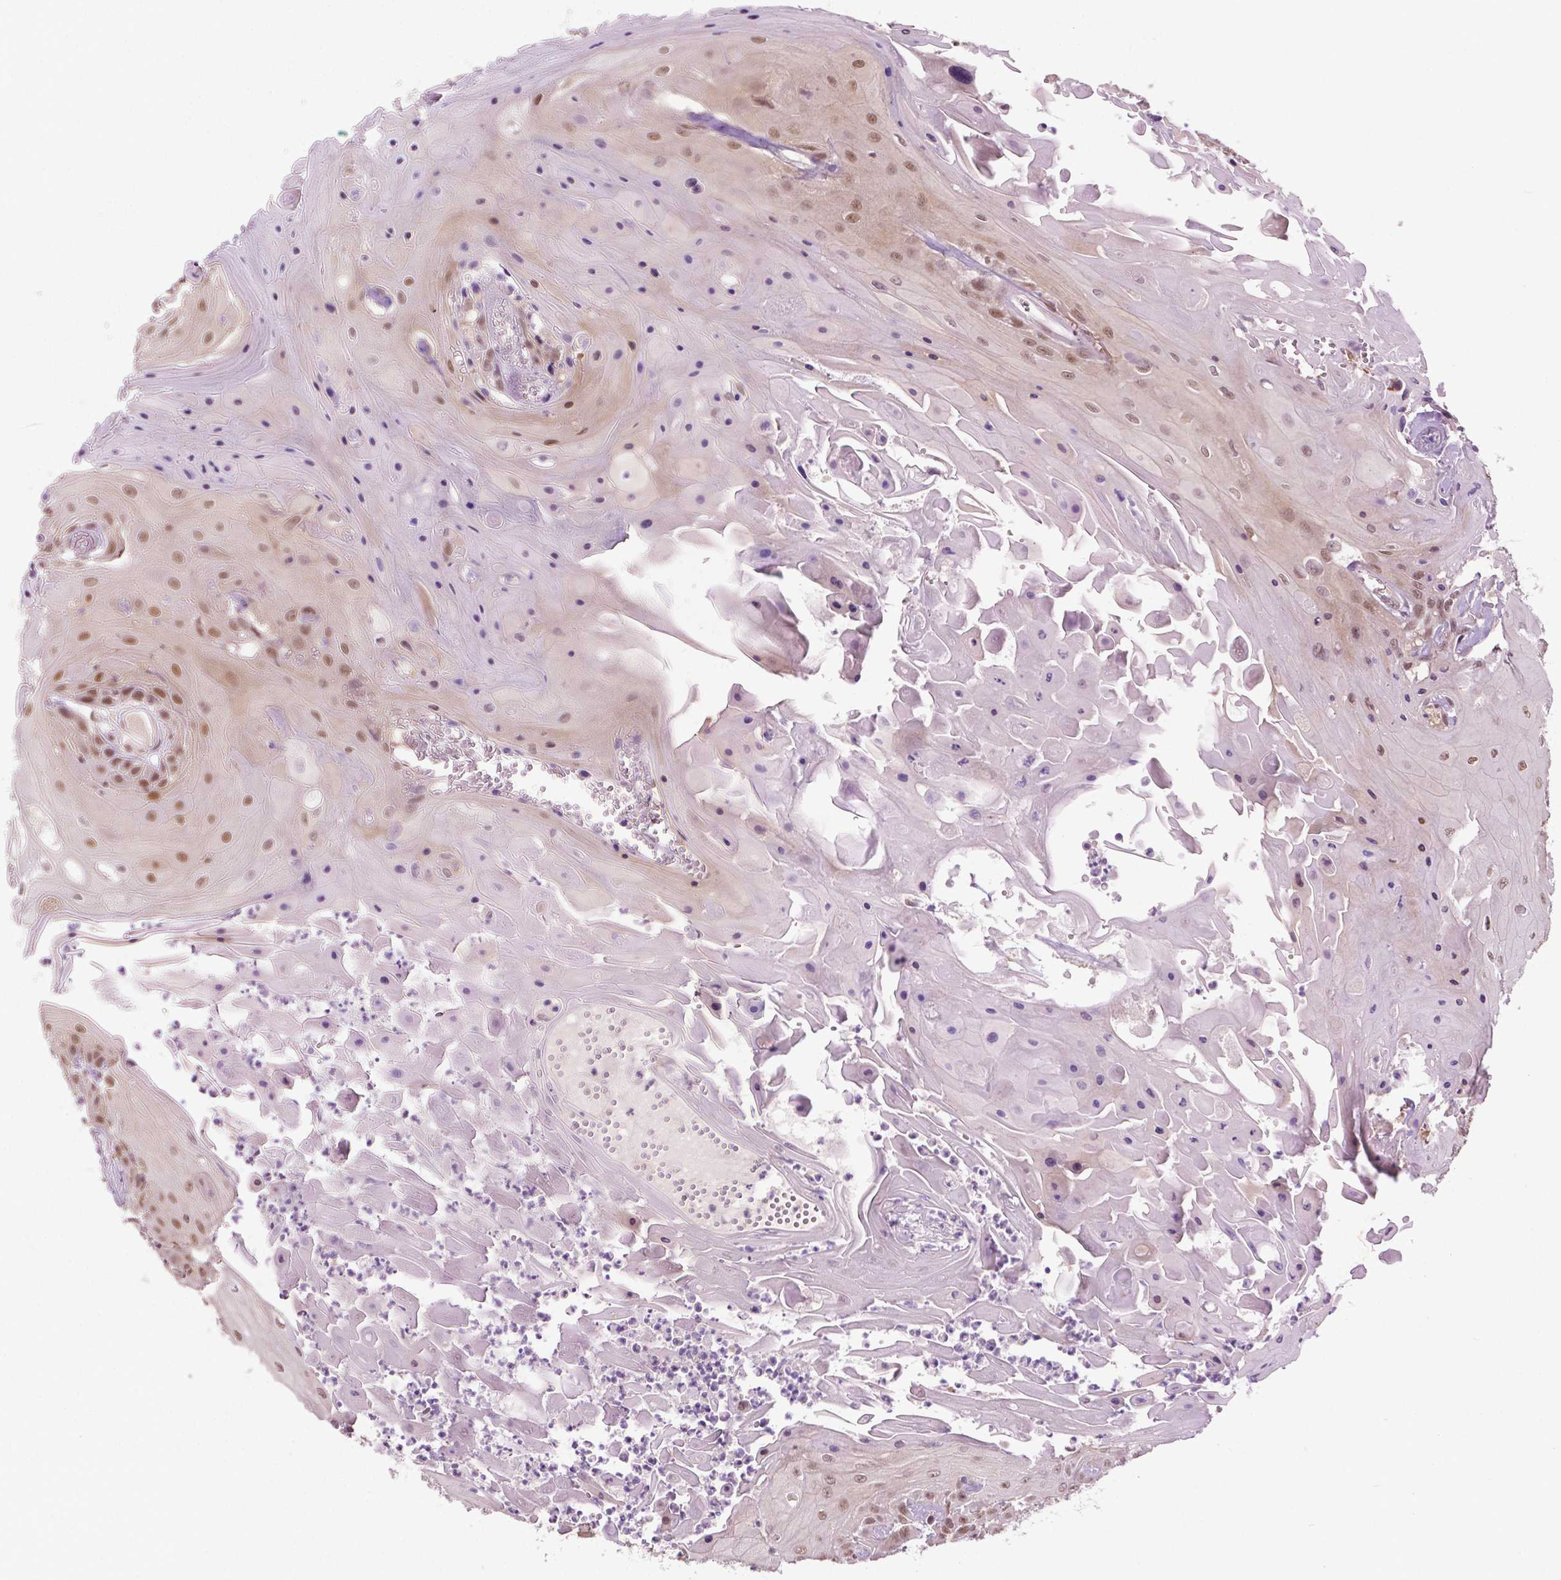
{"staining": {"intensity": "moderate", "quantity": "25%-75%", "location": "nuclear"}, "tissue": "head and neck cancer", "cell_type": "Tumor cells", "image_type": "cancer", "snomed": [{"axis": "morphology", "description": "Squamous cell carcinoma, NOS"}, {"axis": "topography", "description": "Skin"}, {"axis": "topography", "description": "Head-Neck"}], "caption": "Protein staining displays moderate nuclear expression in approximately 25%-75% of tumor cells in head and neck squamous cell carcinoma.", "gene": "UBQLN4", "patient": {"sex": "male", "age": 80}}